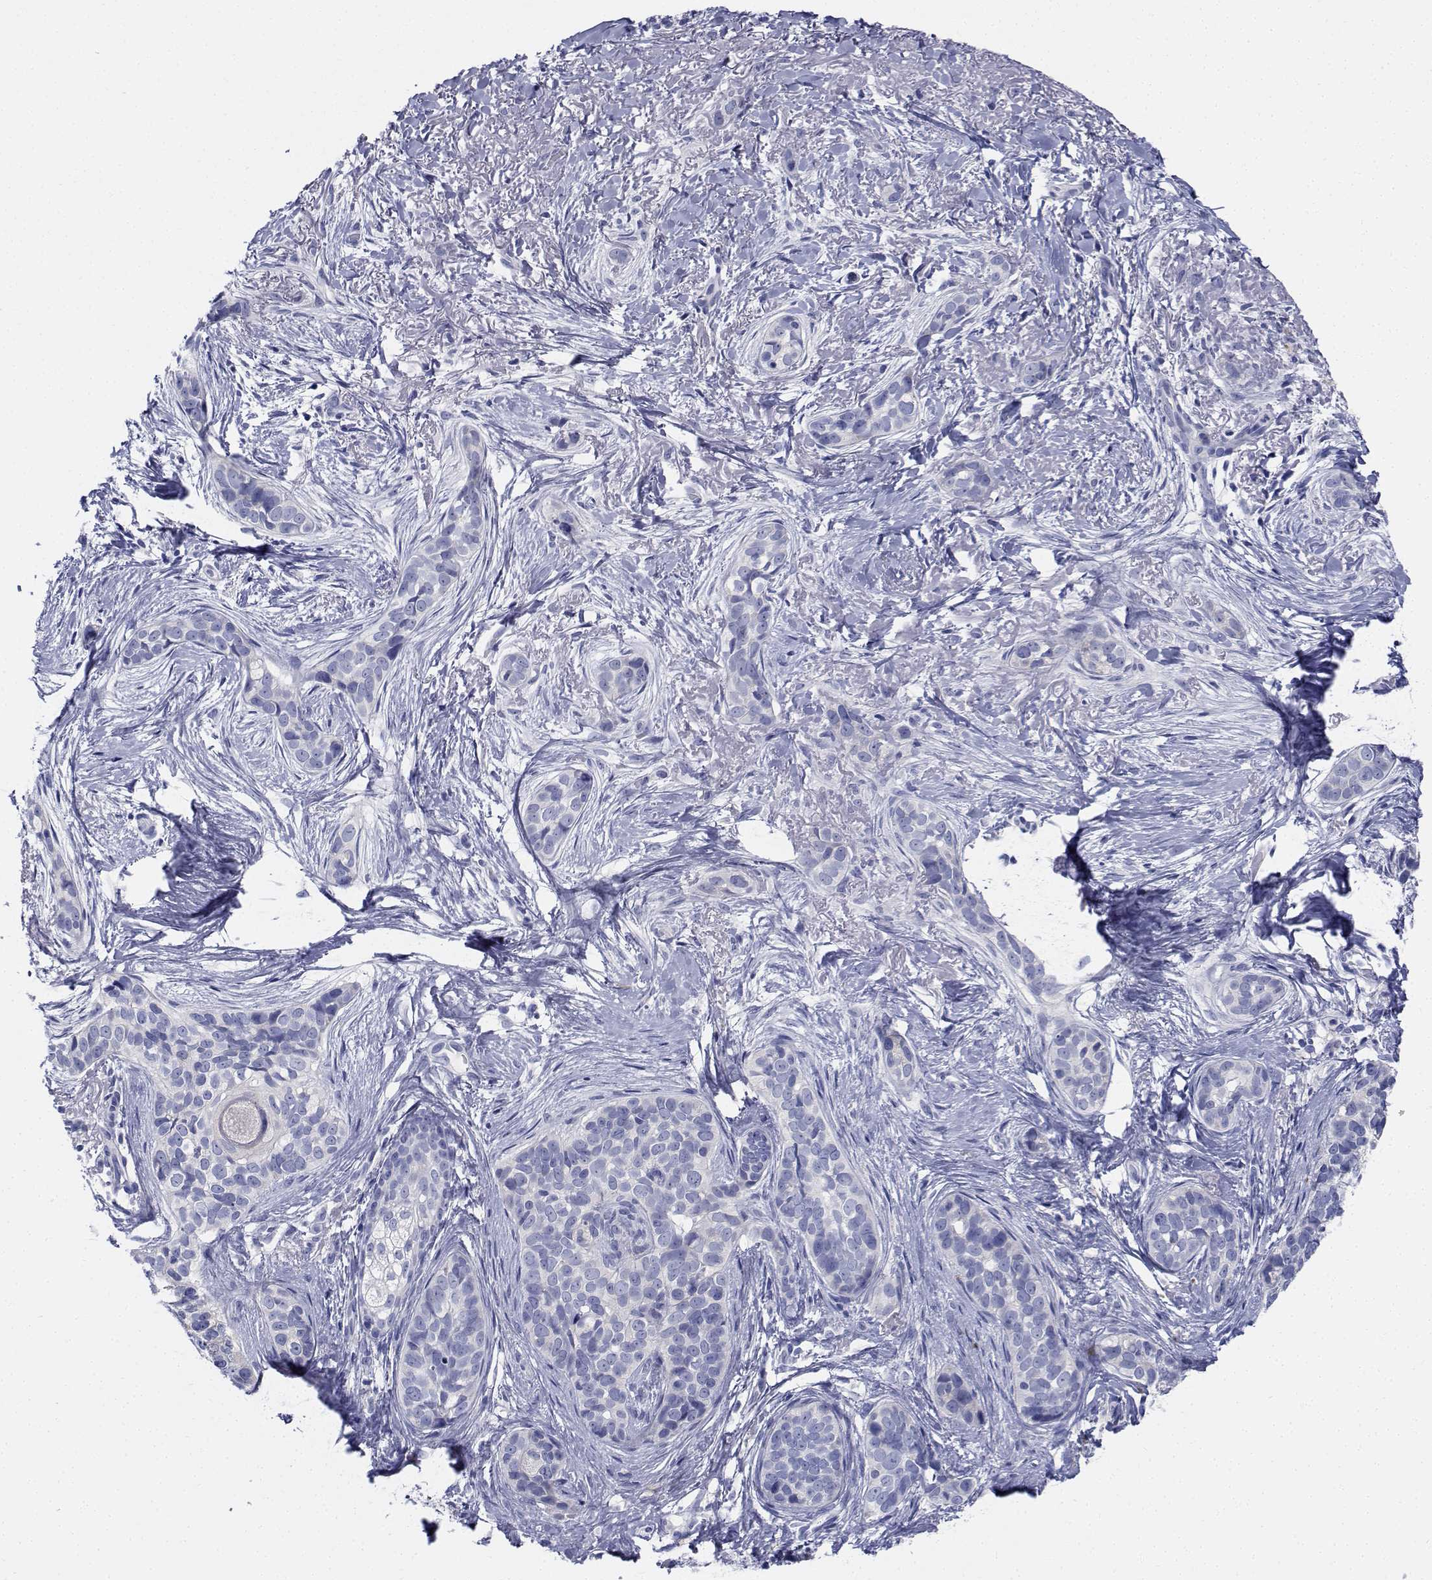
{"staining": {"intensity": "negative", "quantity": "none", "location": "none"}, "tissue": "skin cancer", "cell_type": "Tumor cells", "image_type": "cancer", "snomed": [{"axis": "morphology", "description": "Basal cell carcinoma"}, {"axis": "topography", "description": "Skin"}], "caption": "The immunohistochemistry micrograph has no significant staining in tumor cells of basal cell carcinoma (skin) tissue.", "gene": "CDHR3", "patient": {"sex": "male", "age": 87}}